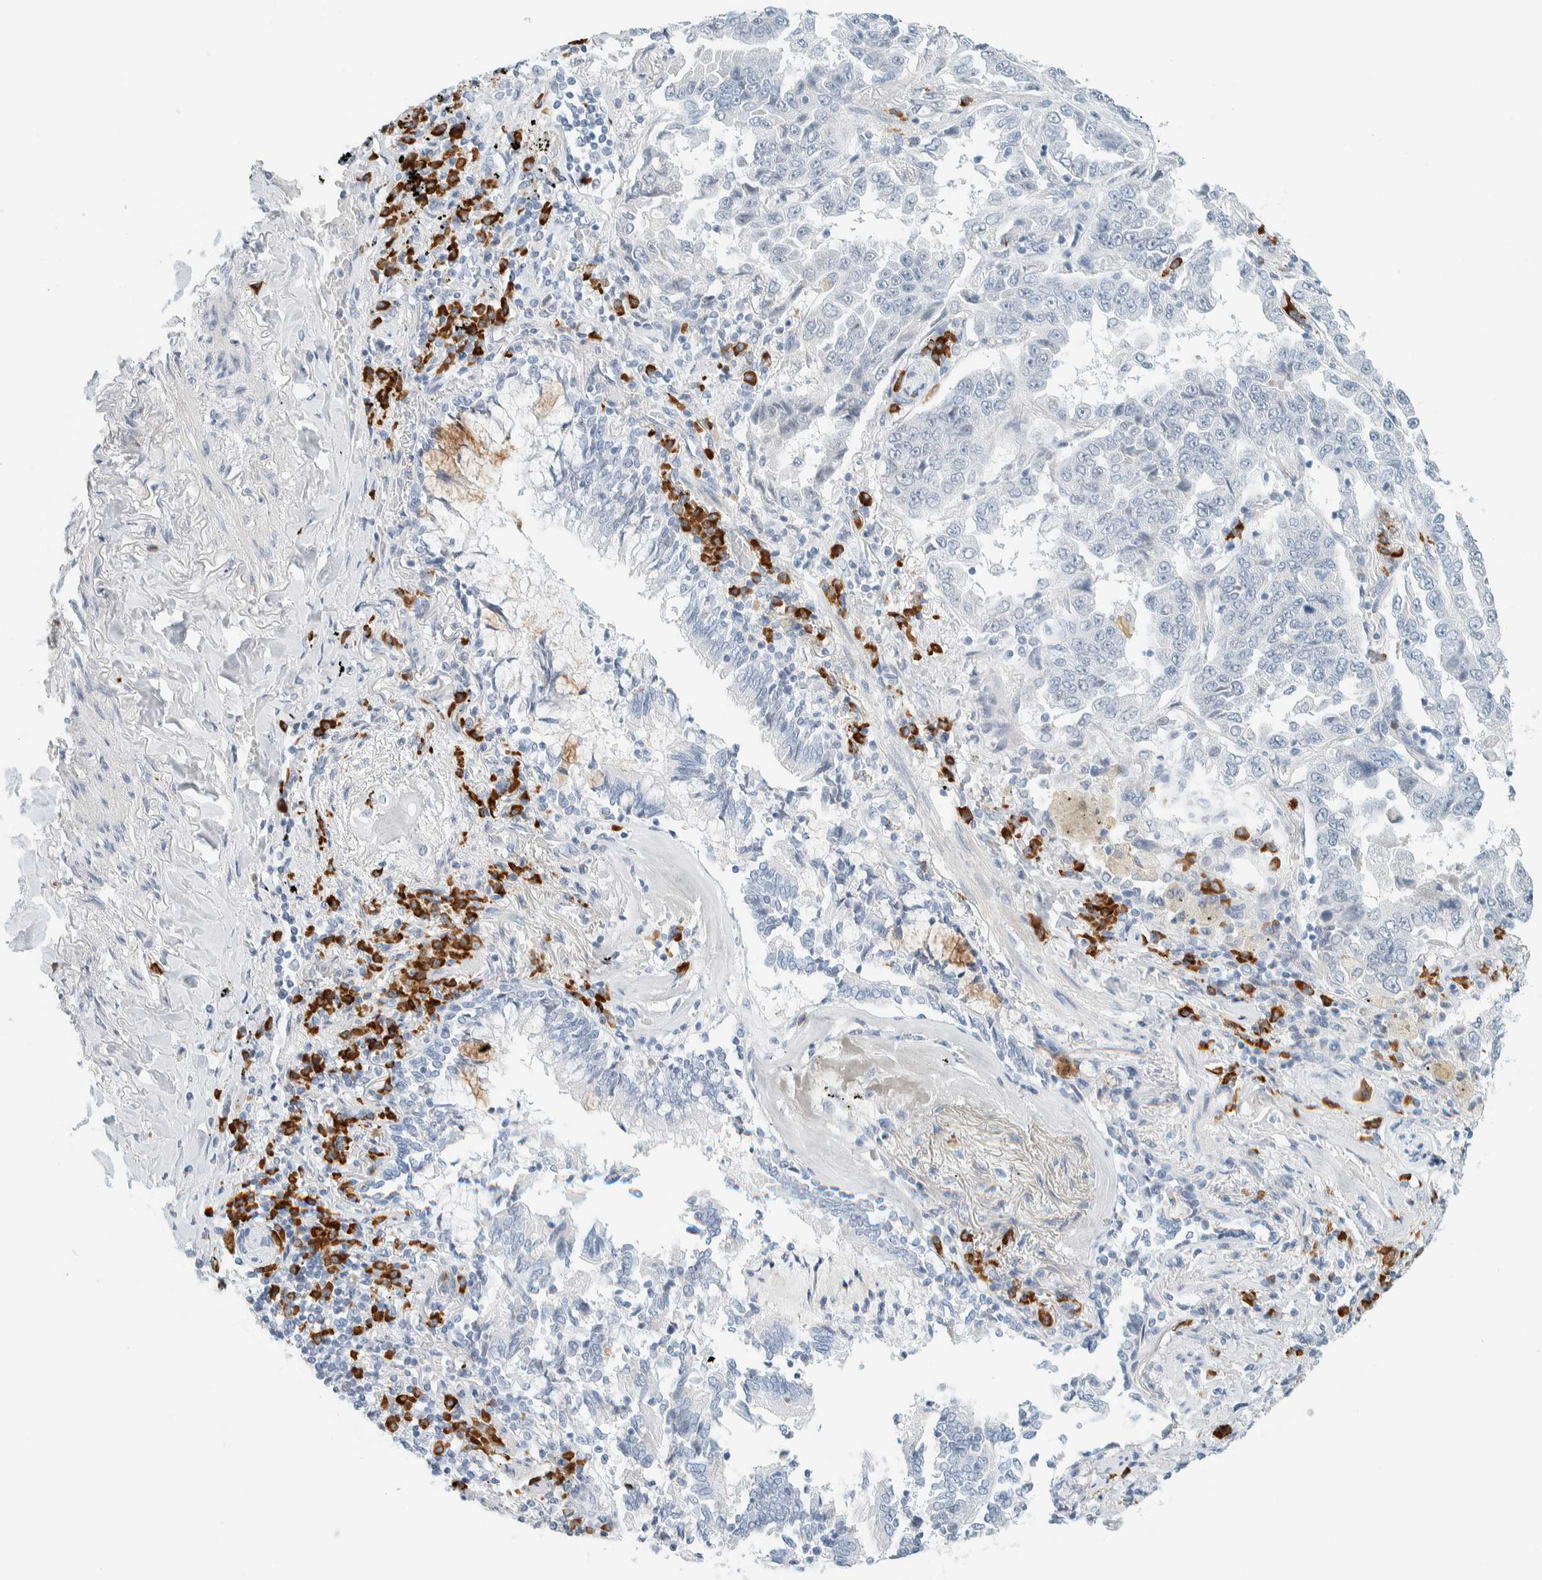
{"staining": {"intensity": "negative", "quantity": "none", "location": "none"}, "tissue": "lung cancer", "cell_type": "Tumor cells", "image_type": "cancer", "snomed": [{"axis": "morphology", "description": "Adenocarcinoma, NOS"}, {"axis": "topography", "description": "Lung"}], "caption": "An image of lung adenocarcinoma stained for a protein exhibits no brown staining in tumor cells.", "gene": "ARHGAP27", "patient": {"sex": "female", "age": 51}}